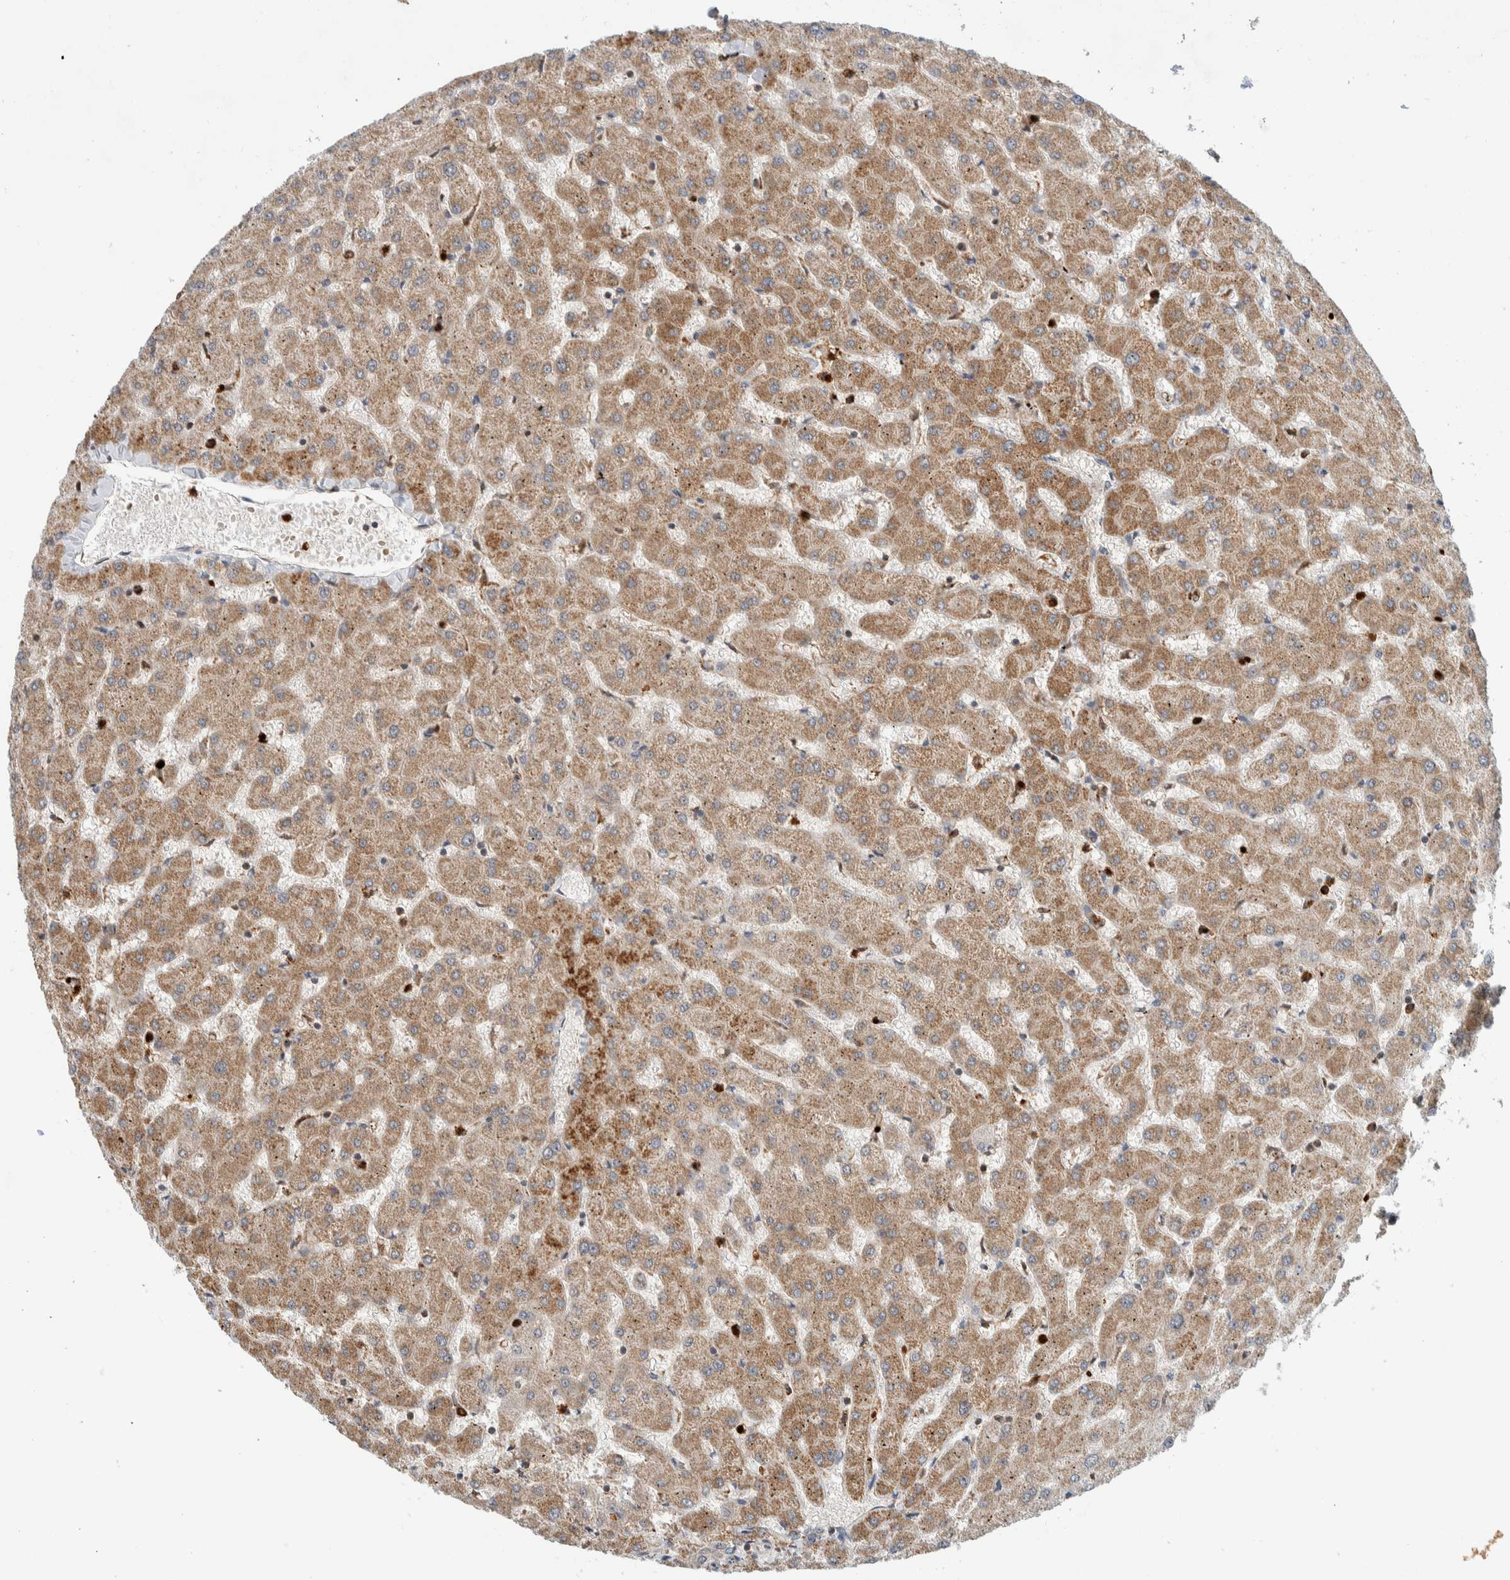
{"staining": {"intensity": "moderate", "quantity": ">75%", "location": "cytoplasmic/membranous"}, "tissue": "liver", "cell_type": "Cholangiocytes", "image_type": "normal", "snomed": [{"axis": "morphology", "description": "Normal tissue, NOS"}, {"axis": "topography", "description": "Liver"}], "caption": "This image exhibits IHC staining of normal human liver, with medium moderate cytoplasmic/membranous staining in about >75% of cholangiocytes.", "gene": "VPS53", "patient": {"sex": "female", "age": 63}}